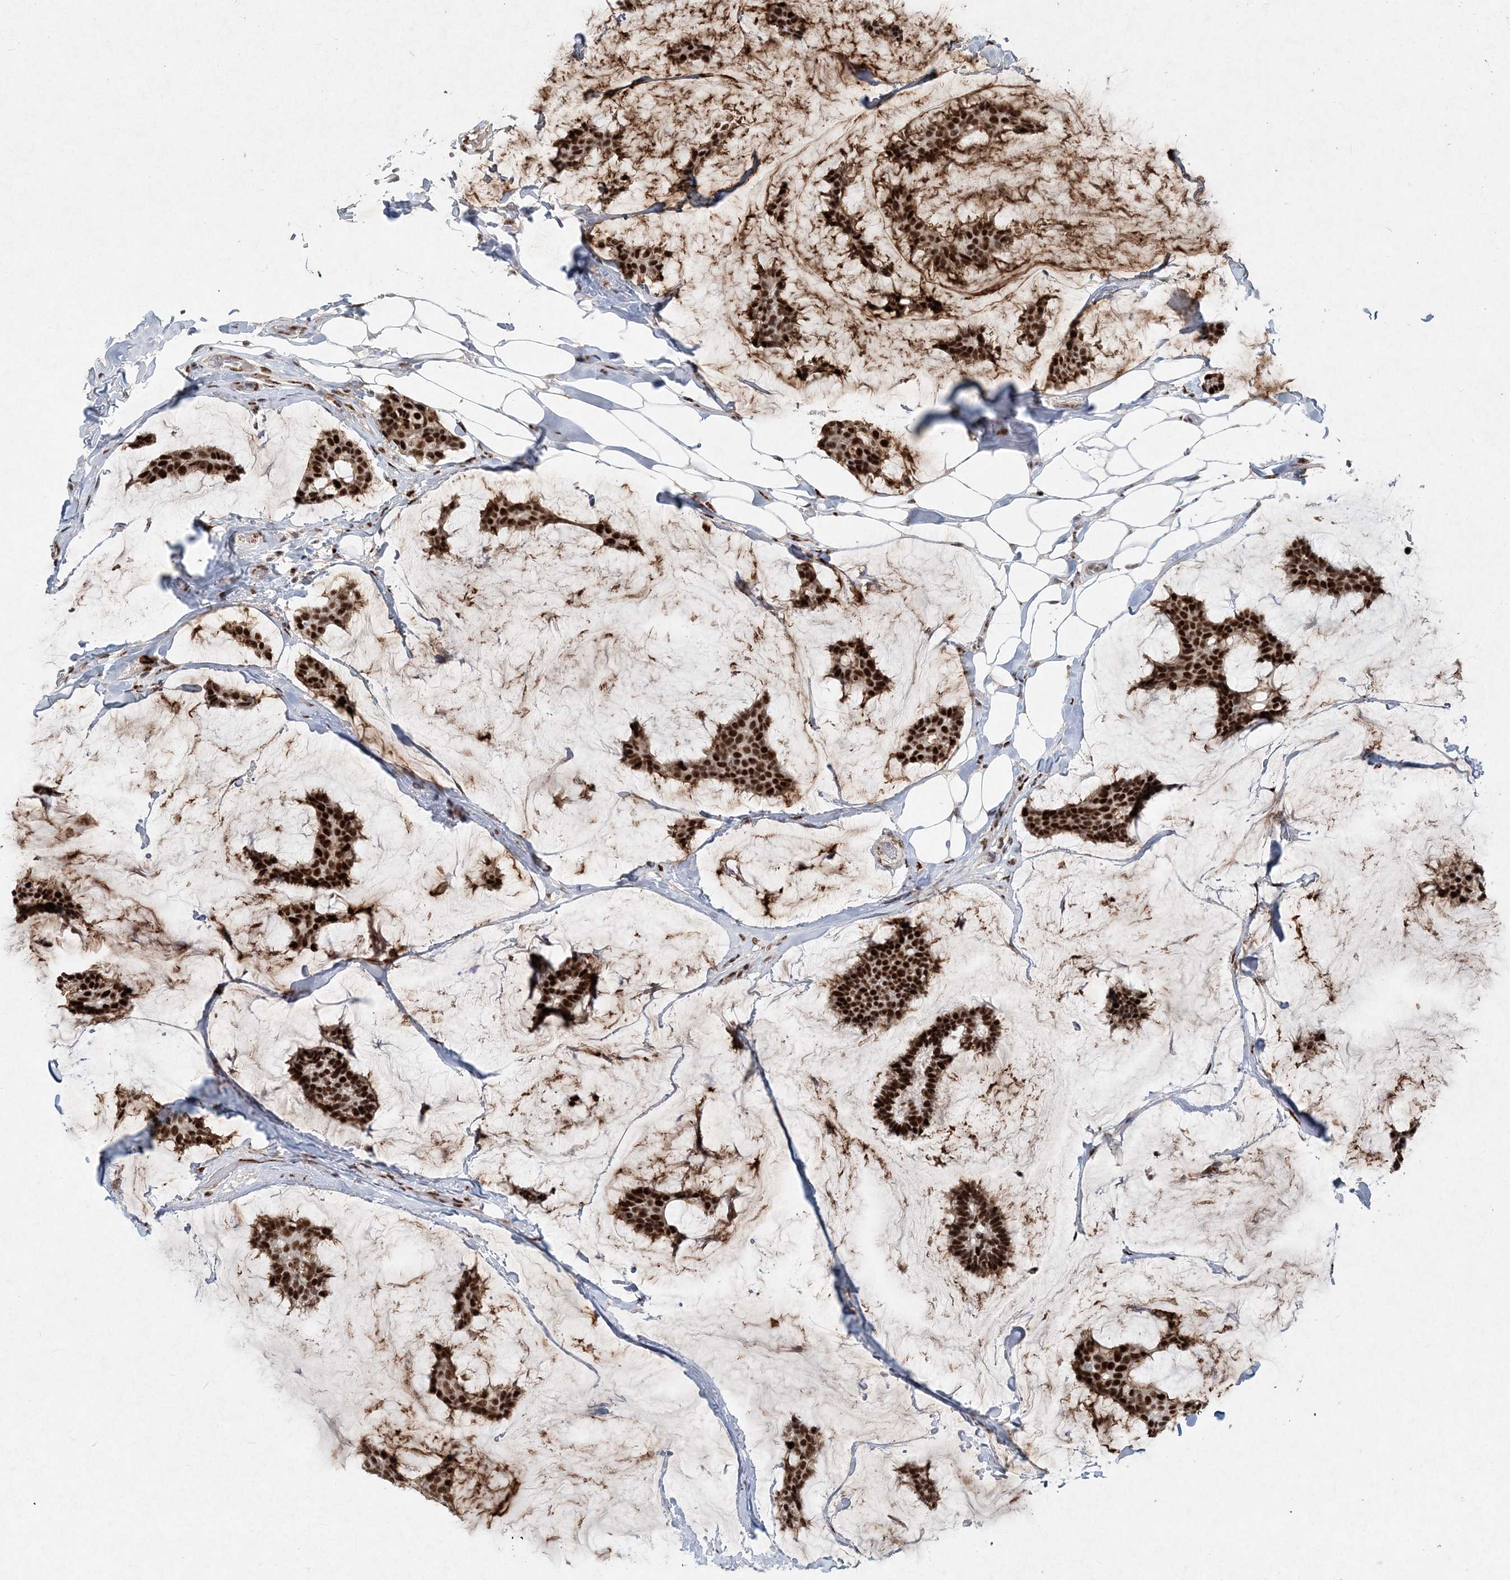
{"staining": {"intensity": "strong", "quantity": ">75%", "location": "nuclear"}, "tissue": "breast cancer", "cell_type": "Tumor cells", "image_type": "cancer", "snomed": [{"axis": "morphology", "description": "Duct carcinoma"}, {"axis": "topography", "description": "Breast"}], "caption": "Protein staining of infiltrating ductal carcinoma (breast) tissue reveals strong nuclear staining in about >75% of tumor cells.", "gene": "GIN1", "patient": {"sex": "female", "age": 93}}